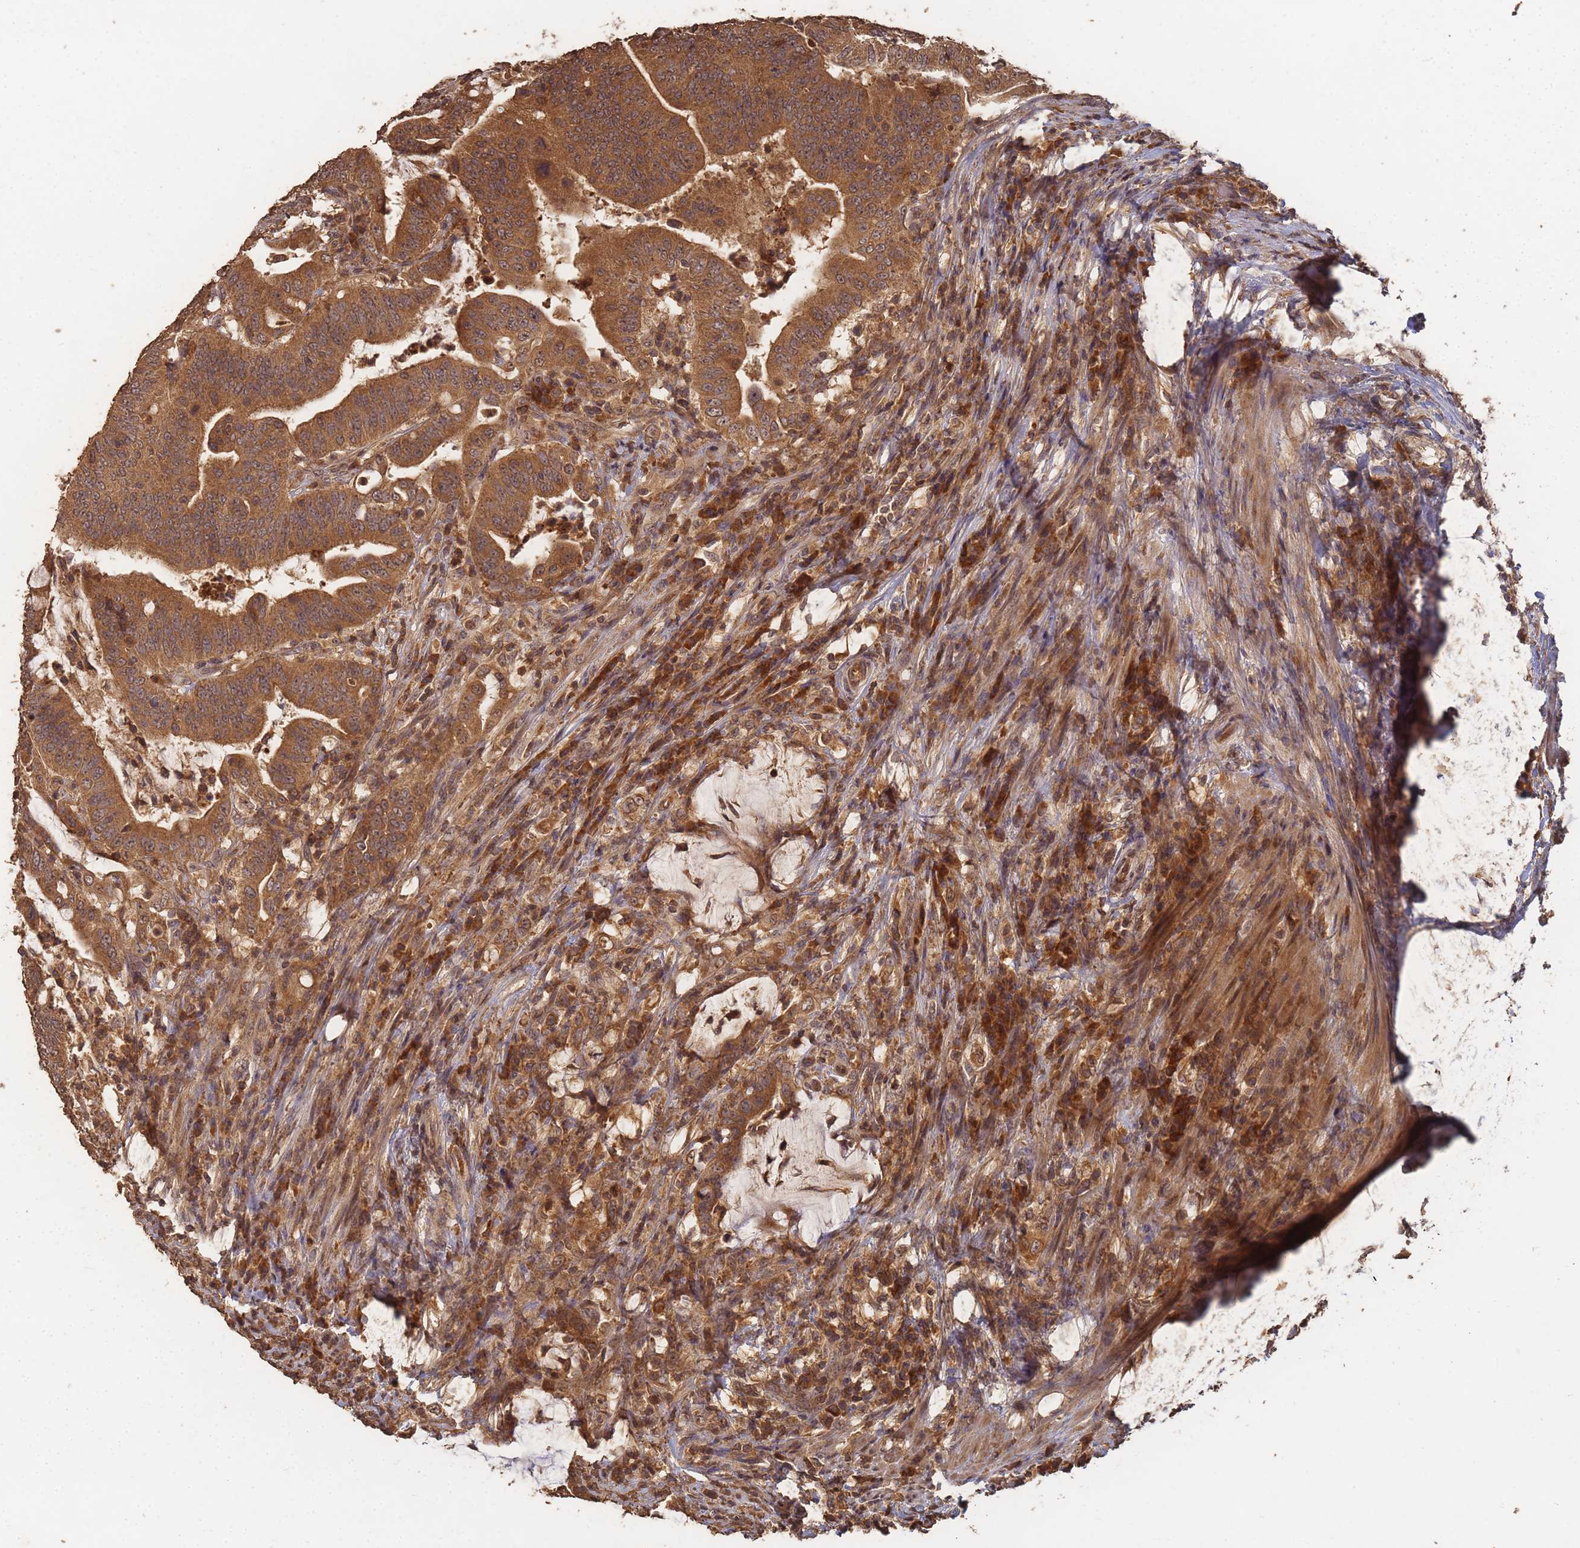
{"staining": {"intensity": "strong", "quantity": ">75%", "location": "cytoplasmic/membranous,nuclear"}, "tissue": "colorectal cancer", "cell_type": "Tumor cells", "image_type": "cancer", "snomed": [{"axis": "morphology", "description": "Adenocarcinoma, NOS"}, {"axis": "topography", "description": "Colon"}], "caption": "Immunohistochemical staining of adenocarcinoma (colorectal) shows high levels of strong cytoplasmic/membranous and nuclear protein expression in approximately >75% of tumor cells.", "gene": "ALKBH1", "patient": {"sex": "female", "age": 66}}